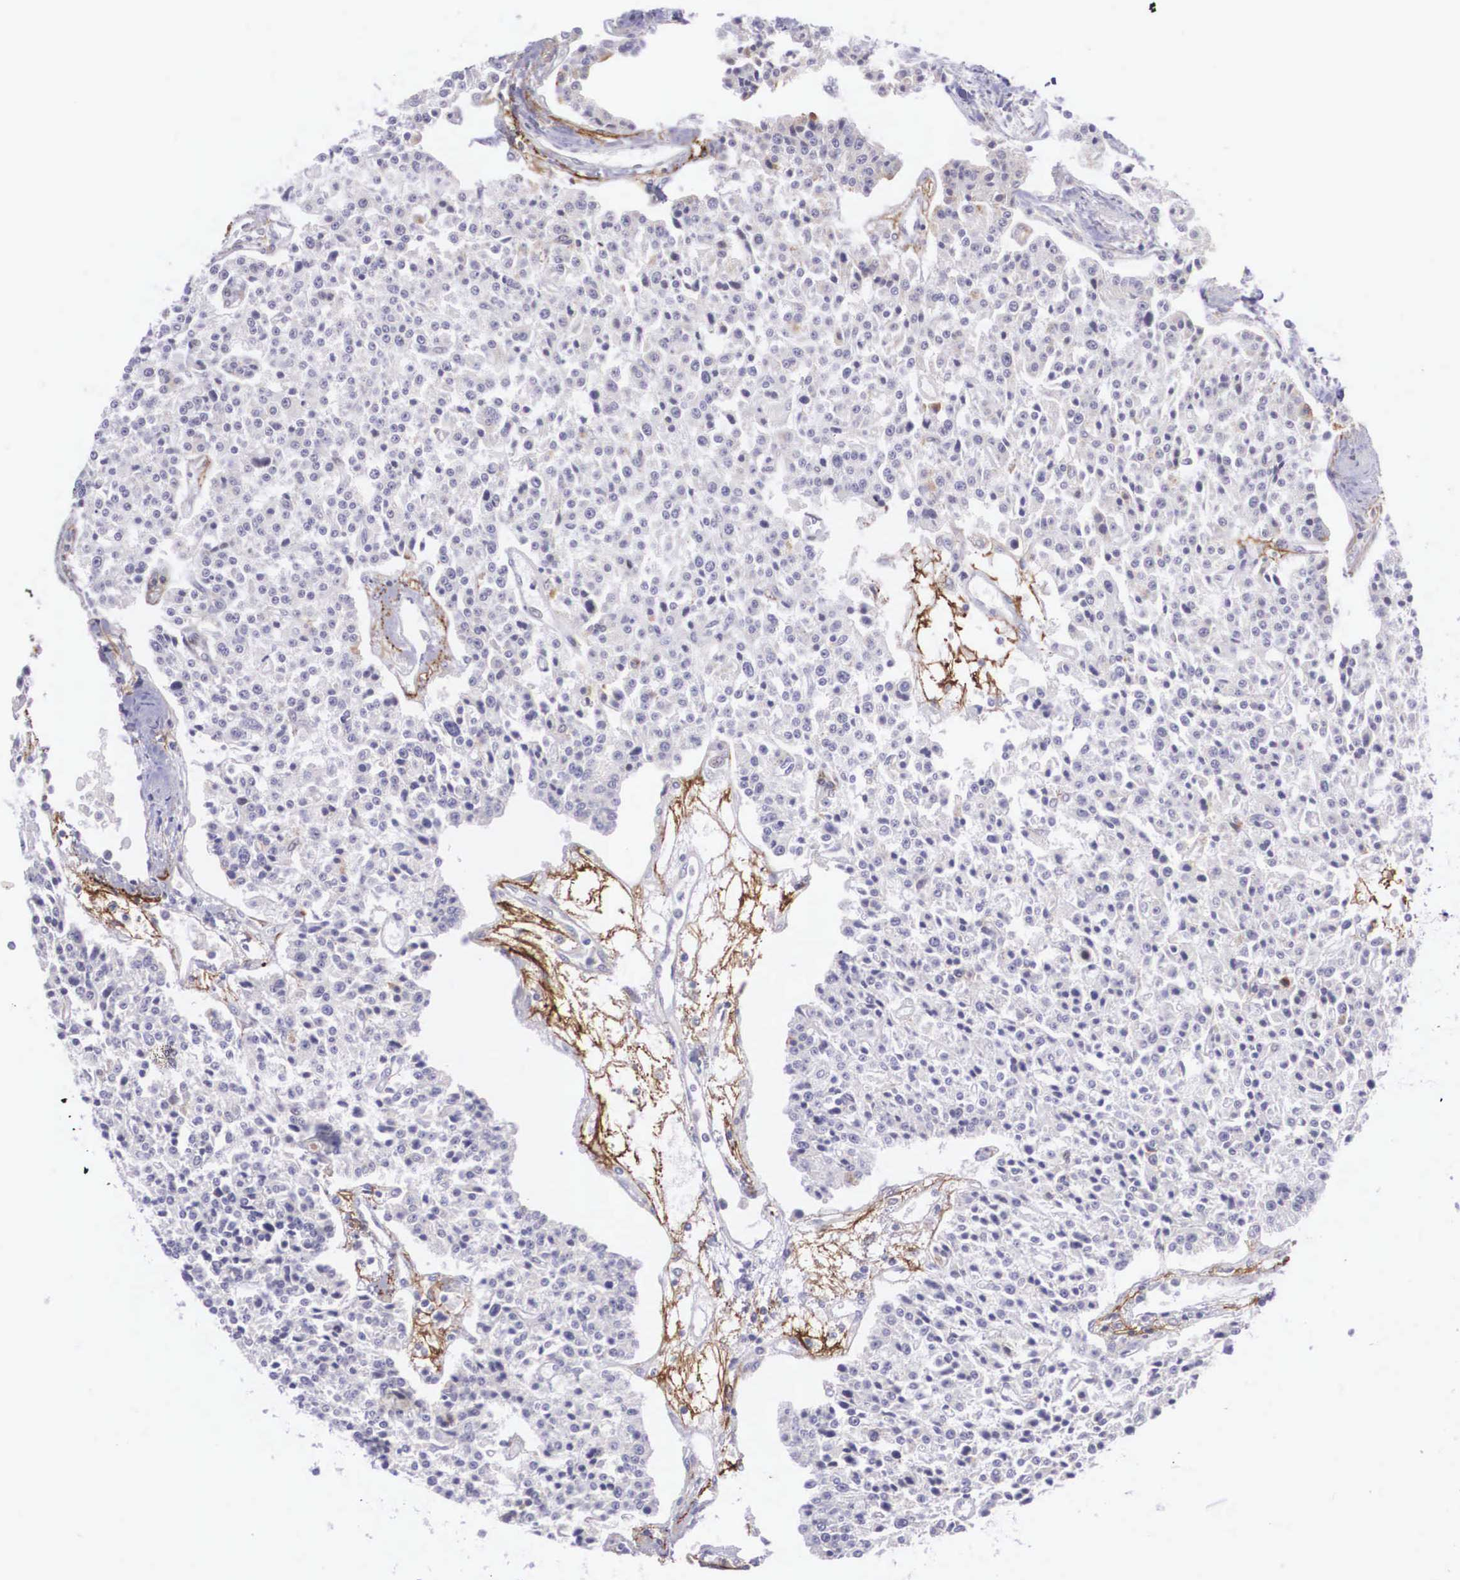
{"staining": {"intensity": "weak", "quantity": "<25%", "location": "cytoplasmic/membranous"}, "tissue": "carcinoid", "cell_type": "Tumor cells", "image_type": "cancer", "snomed": [{"axis": "morphology", "description": "Carcinoid, malignant, NOS"}, {"axis": "topography", "description": "Stomach"}], "caption": "This is a histopathology image of IHC staining of carcinoid, which shows no staining in tumor cells. (DAB (3,3'-diaminobenzidine) immunohistochemistry (IHC), high magnification).", "gene": "EMID1", "patient": {"sex": "female", "age": 76}}